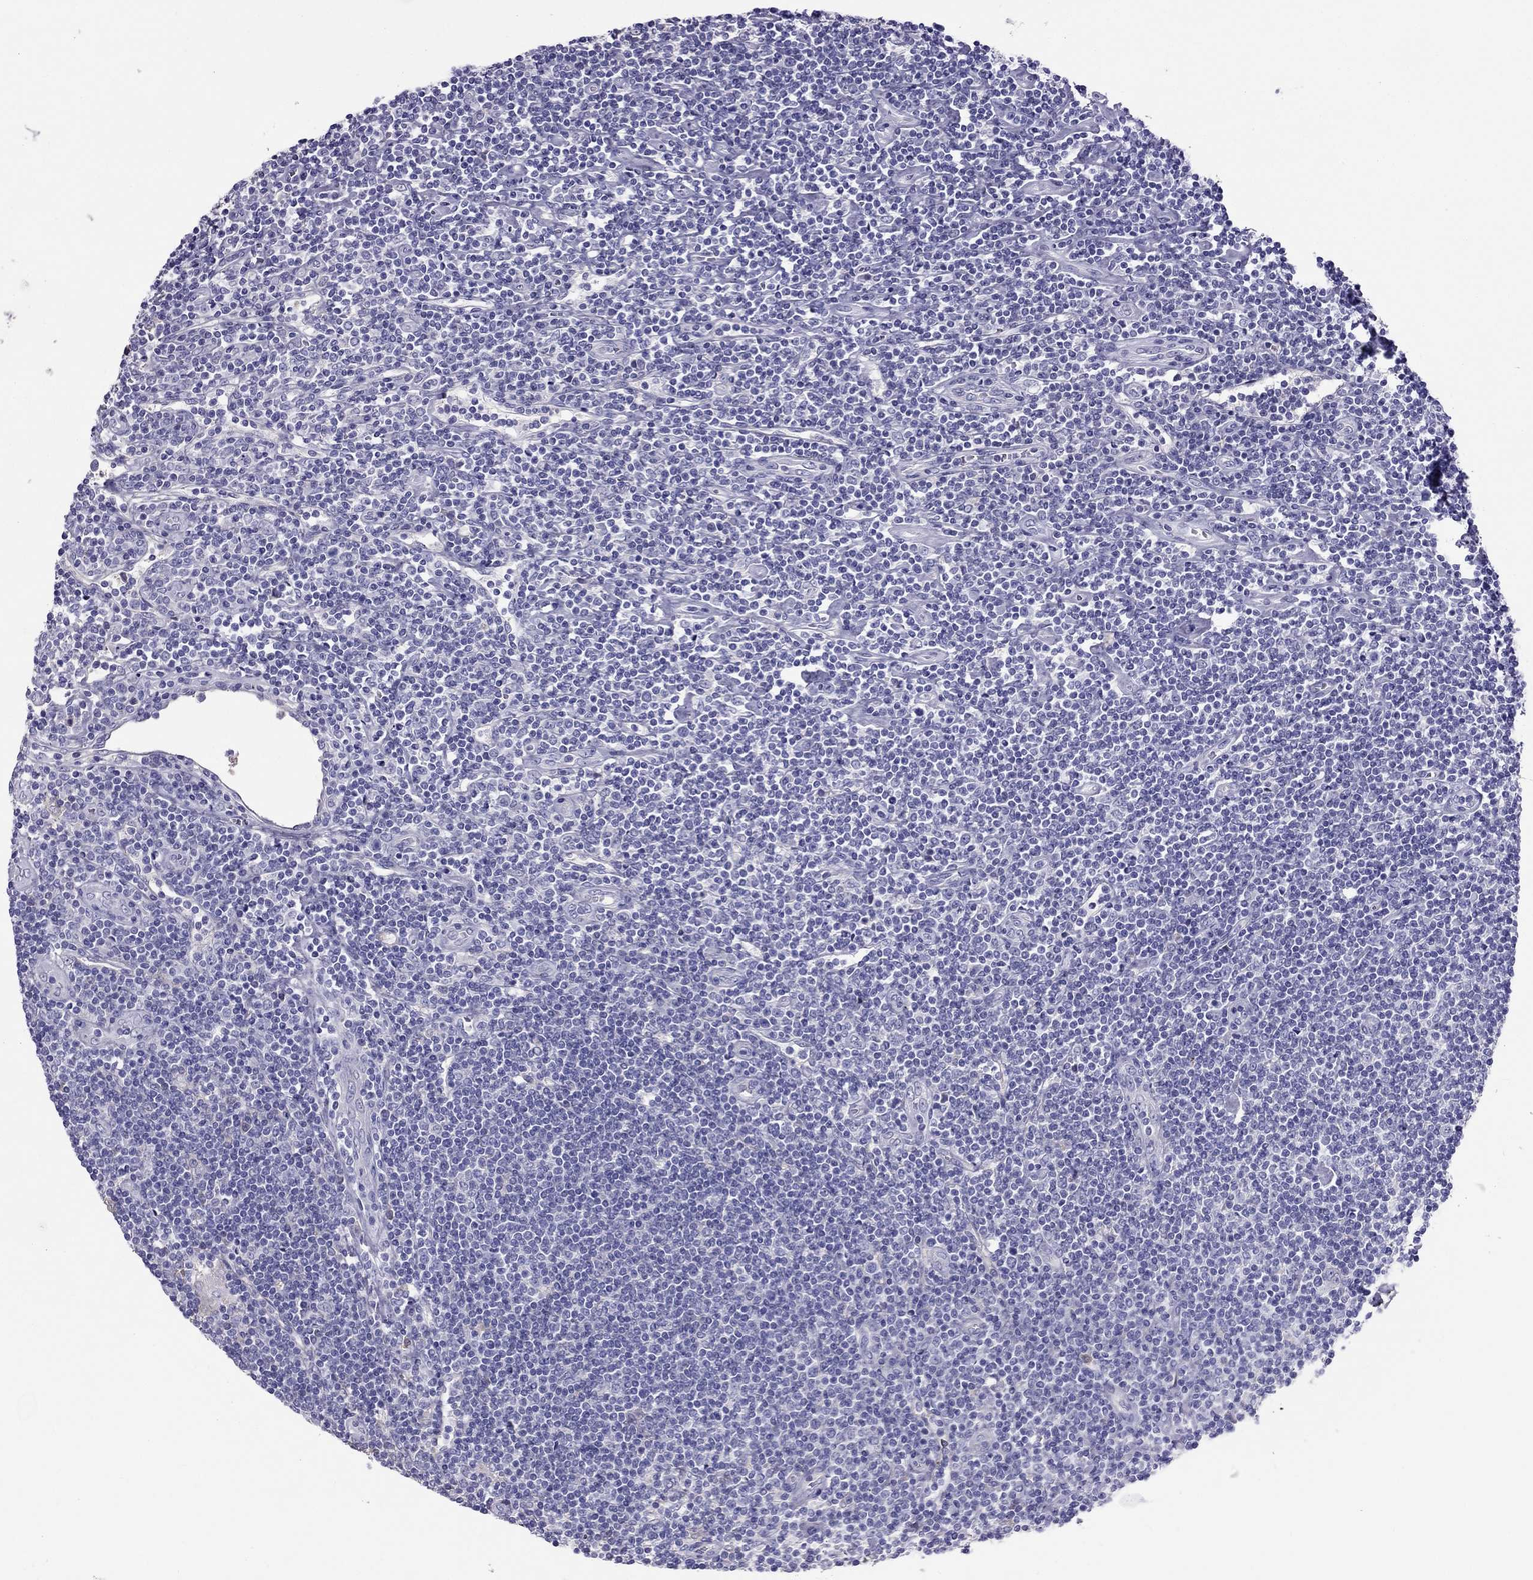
{"staining": {"intensity": "negative", "quantity": "none", "location": "none"}, "tissue": "lymphoma", "cell_type": "Tumor cells", "image_type": "cancer", "snomed": [{"axis": "morphology", "description": "Hodgkin's disease, NOS"}, {"axis": "topography", "description": "Lymph node"}], "caption": "An IHC photomicrograph of lymphoma is shown. There is no staining in tumor cells of lymphoma. (Brightfield microscopy of DAB (3,3'-diaminobenzidine) immunohistochemistry at high magnification).", "gene": "TBC1D21", "patient": {"sex": "male", "age": 40}}